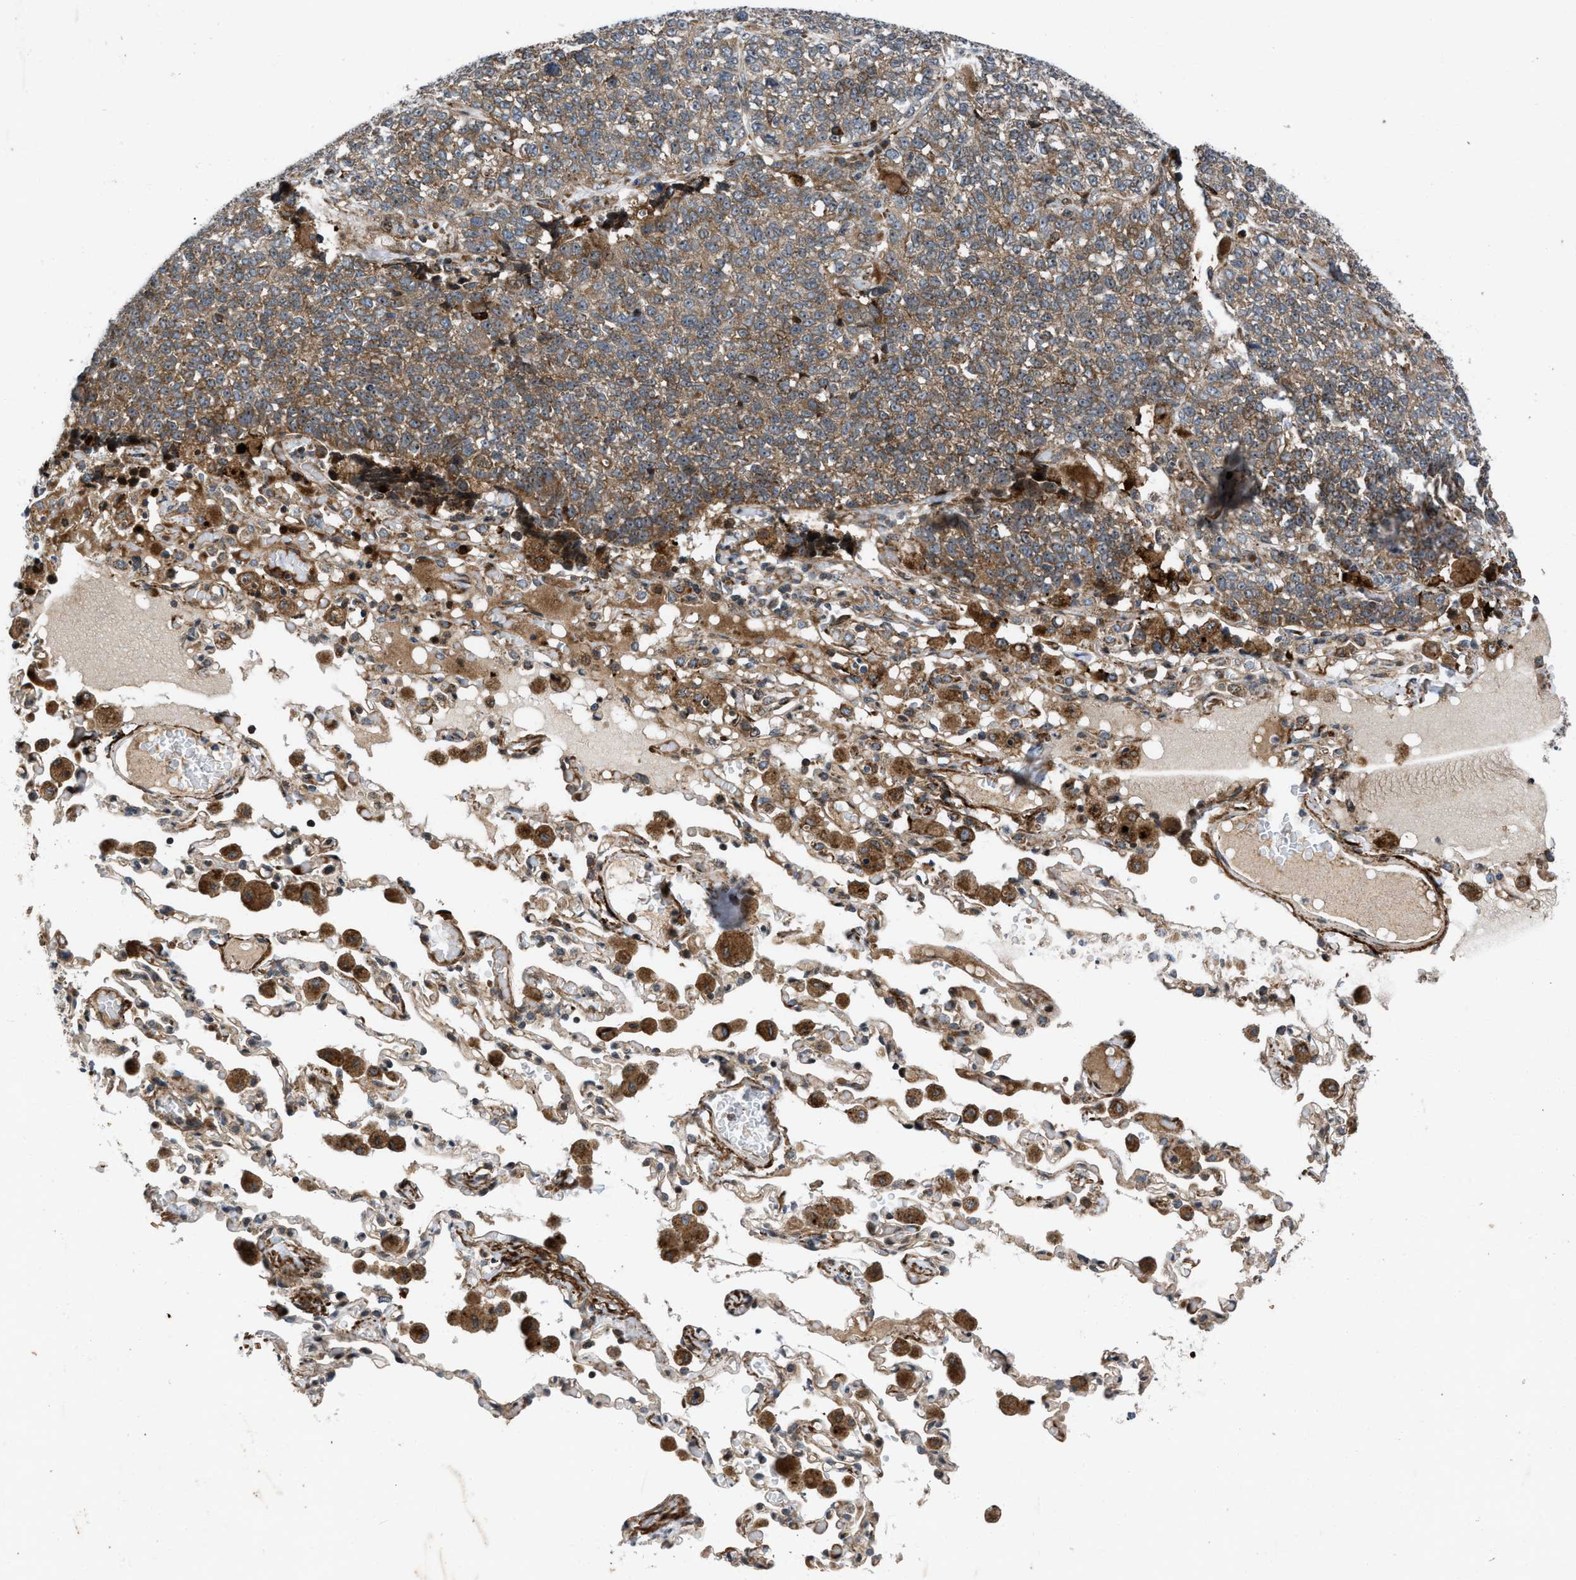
{"staining": {"intensity": "weak", "quantity": ">75%", "location": "cytoplasmic/membranous"}, "tissue": "lung cancer", "cell_type": "Tumor cells", "image_type": "cancer", "snomed": [{"axis": "morphology", "description": "Adenocarcinoma, NOS"}, {"axis": "topography", "description": "Lung"}], "caption": "The image displays staining of adenocarcinoma (lung), revealing weak cytoplasmic/membranous protein expression (brown color) within tumor cells.", "gene": "AP3M2", "patient": {"sex": "male", "age": 49}}